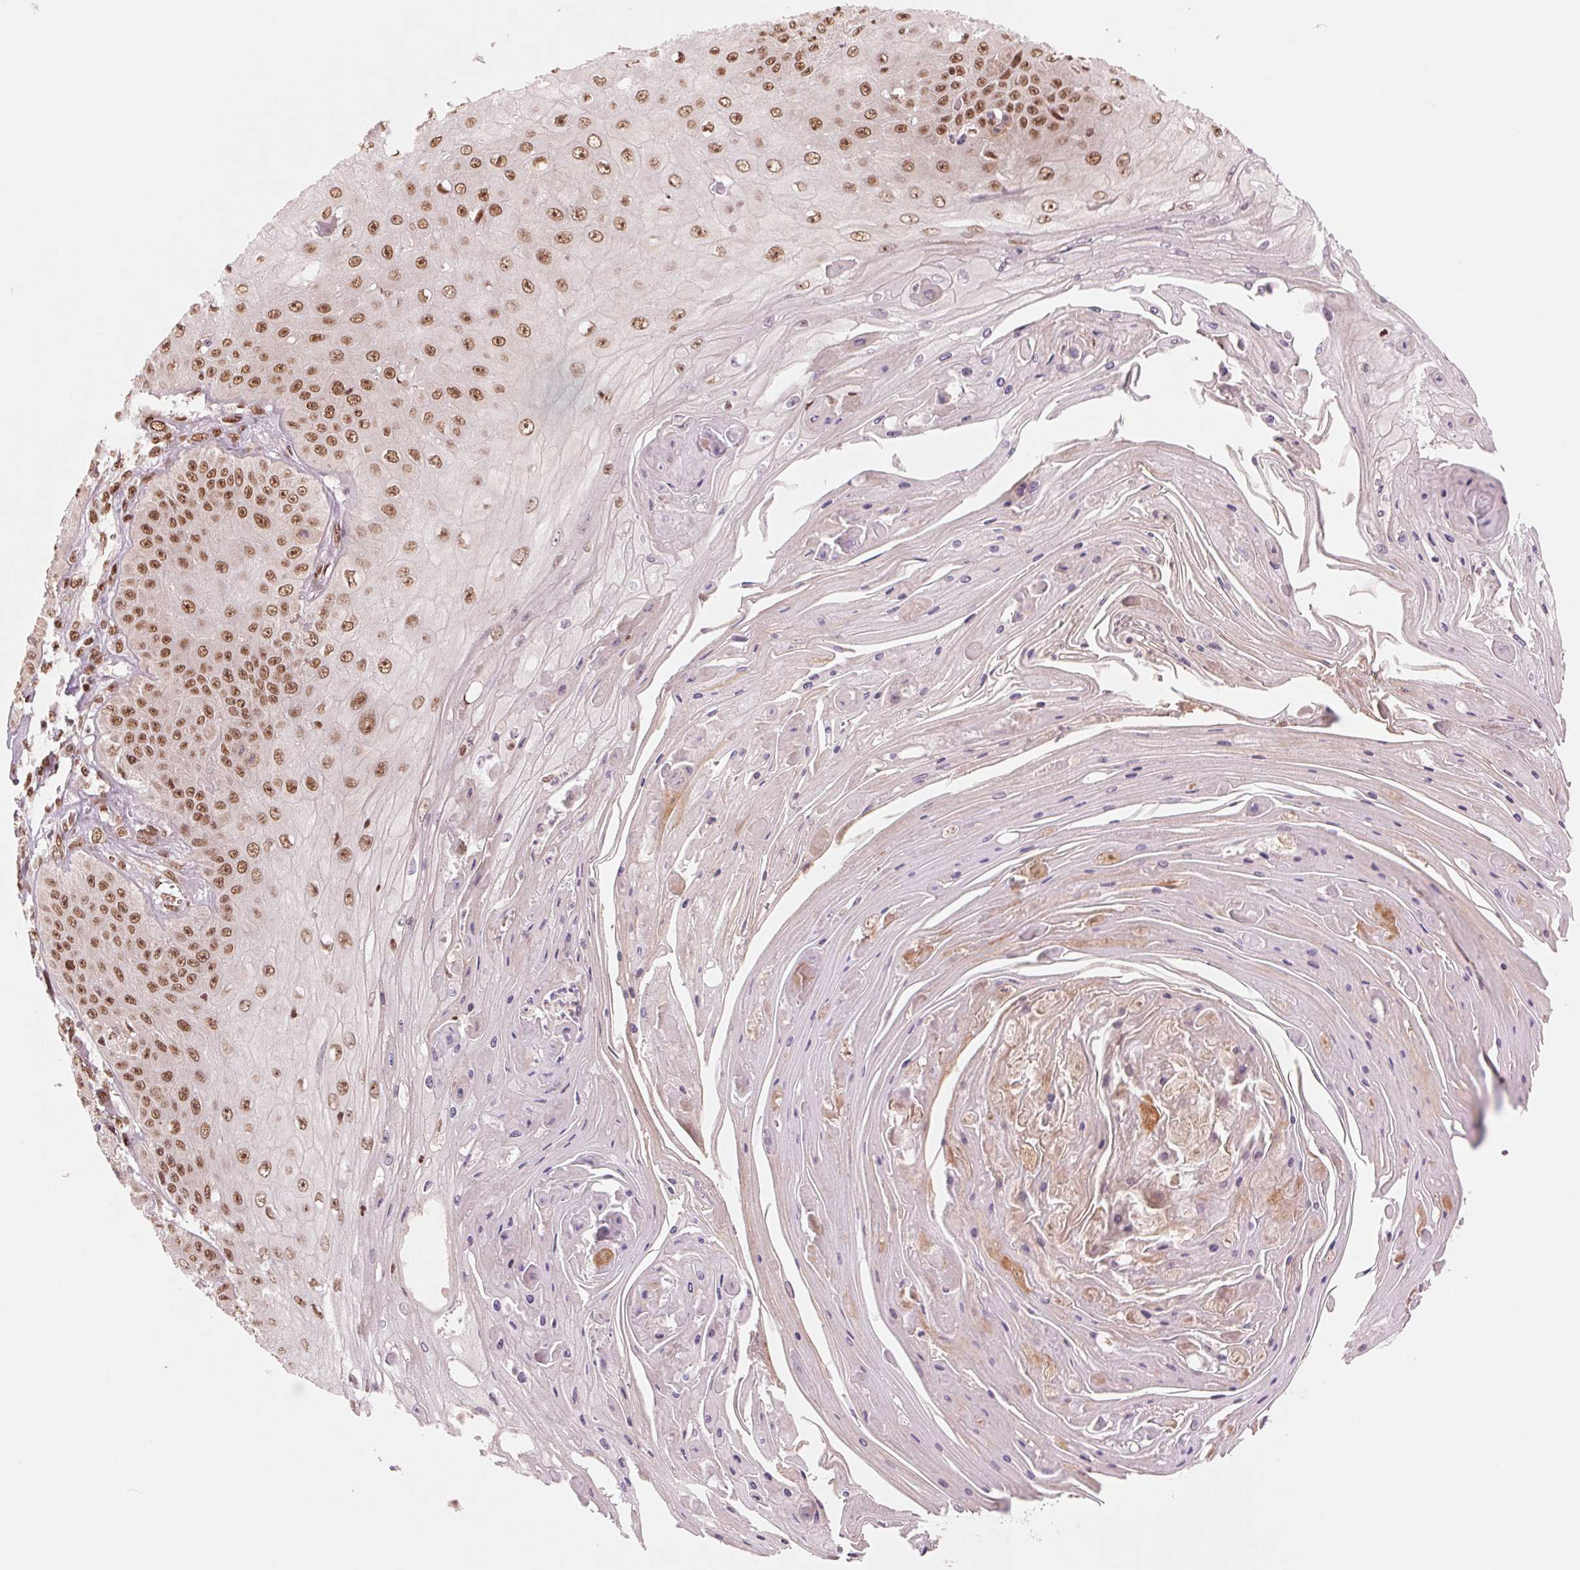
{"staining": {"intensity": "moderate", "quantity": ">75%", "location": "nuclear"}, "tissue": "skin cancer", "cell_type": "Tumor cells", "image_type": "cancer", "snomed": [{"axis": "morphology", "description": "Squamous cell carcinoma, NOS"}, {"axis": "topography", "description": "Skin"}], "caption": "Immunohistochemical staining of skin cancer displays medium levels of moderate nuclear staining in about >75% of tumor cells.", "gene": "TTLL9", "patient": {"sex": "male", "age": 70}}